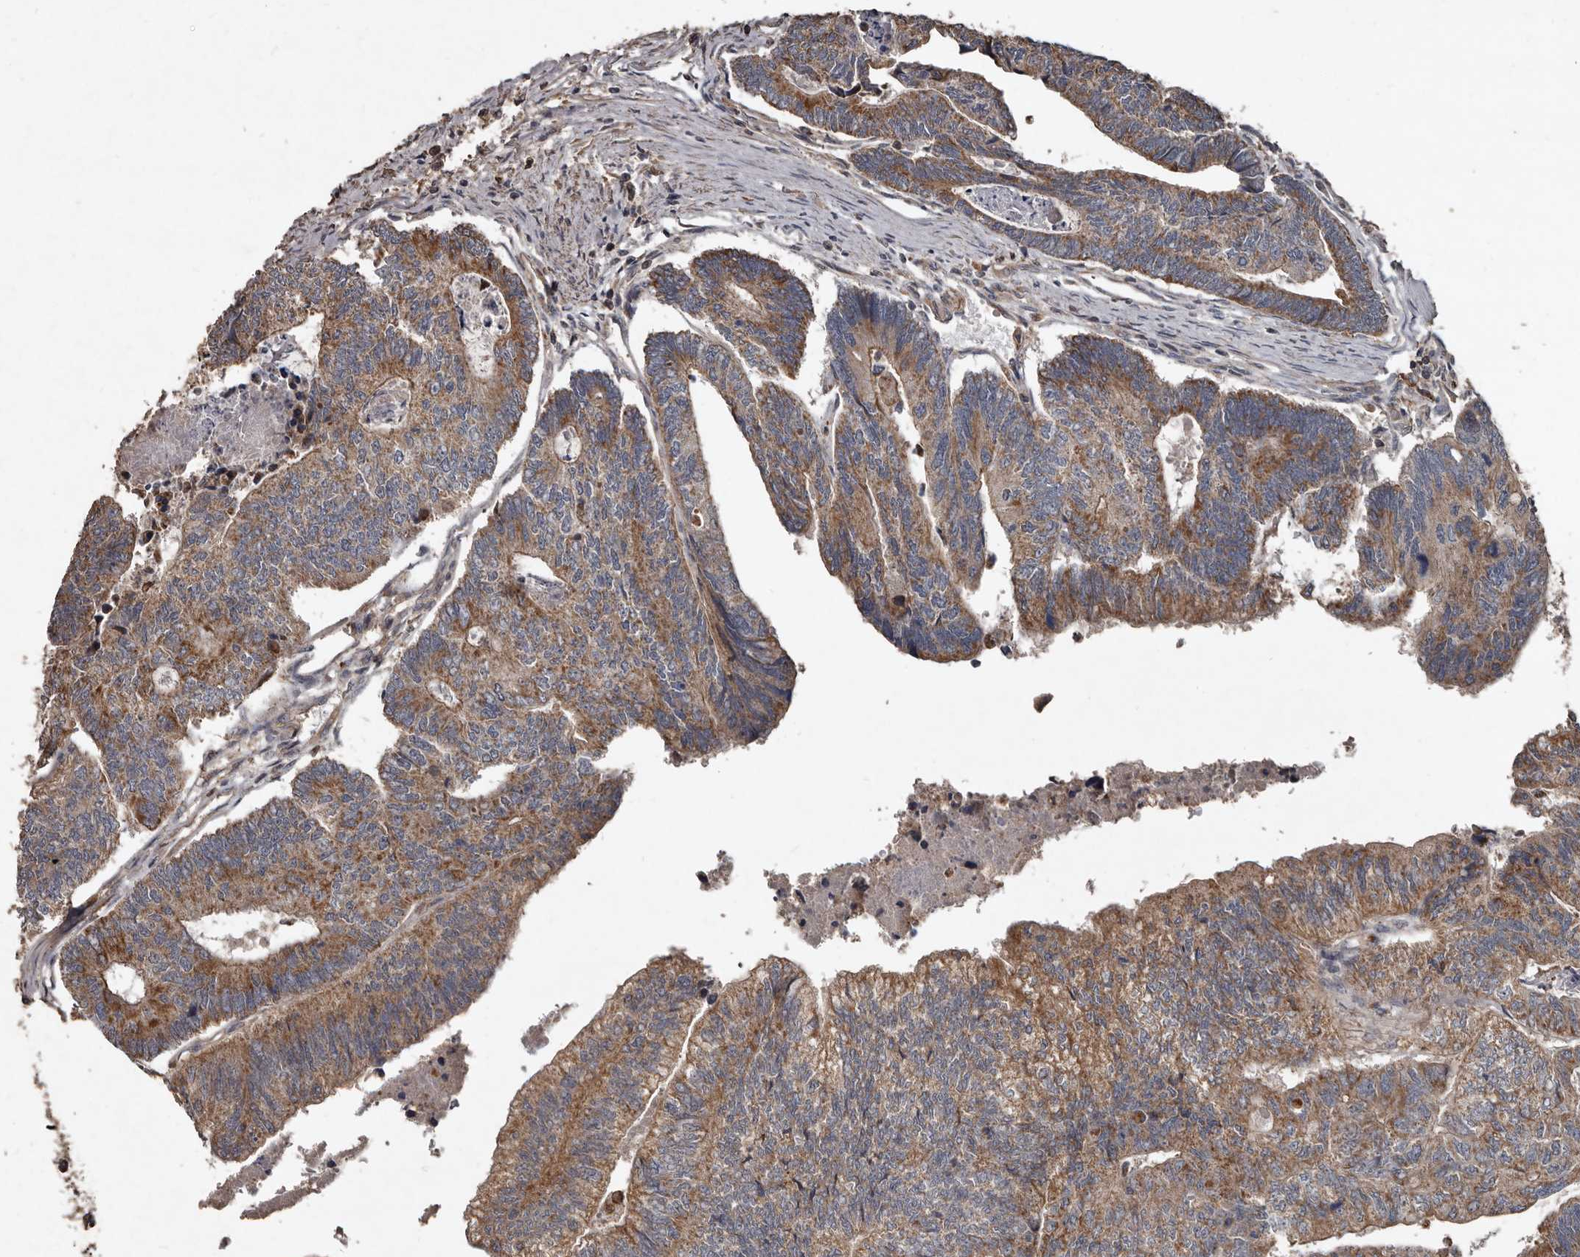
{"staining": {"intensity": "moderate", "quantity": ">75%", "location": "cytoplasmic/membranous"}, "tissue": "colorectal cancer", "cell_type": "Tumor cells", "image_type": "cancer", "snomed": [{"axis": "morphology", "description": "Adenocarcinoma, NOS"}, {"axis": "topography", "description": "Colon"}], "caption": "The photomicrograph exhibits immunohistochemical staining of colorectal adenocarcinoma. There is moderate cytoplasmic/membranous expression is seen in about >75% of tumor cells.", "gene": "GREB1", "patient": {"sex": "female", "age": 67}}